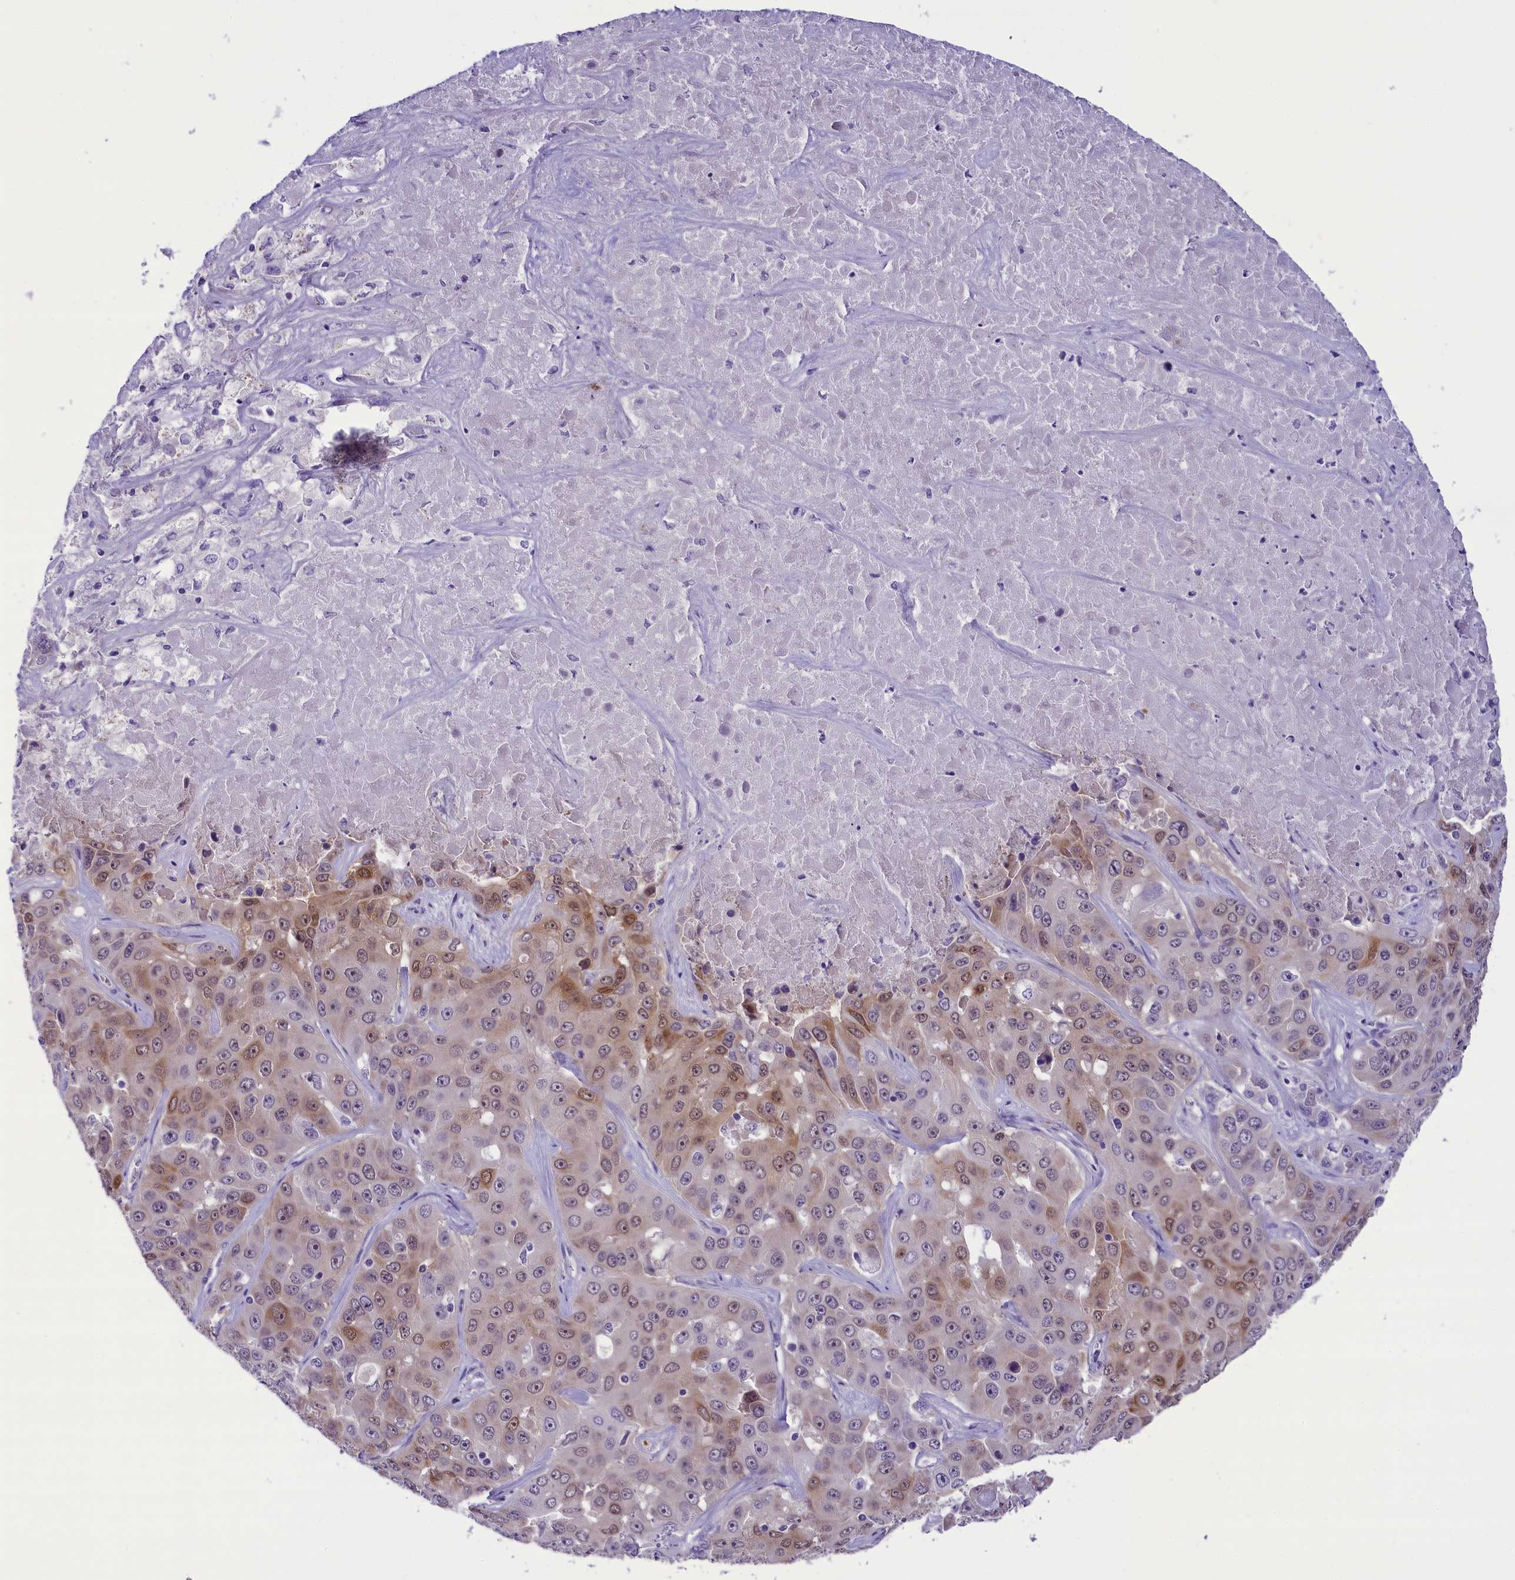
{"staining": {"intensity": "moderate", "quantity": "<25%", "location": "cytoplasmic/membranous,nuclear"}, "tissue": "liver cancer", "cell_type": "Tumor cells", "image_type": "cancer", "snomed": [{"axis": "morphology", "description": "Cholangiocarcinoma"}, {"axis": "topography", "description": "Liver"}], "caption": "Liver cancer was stained to show a protein in brown. There is low levels of moderate cytoplasmic/membranous and nuclear staining in about <25% of tumor cells.", "gene": "PRR15", "patient": {"sex": "female", "age": 52}}